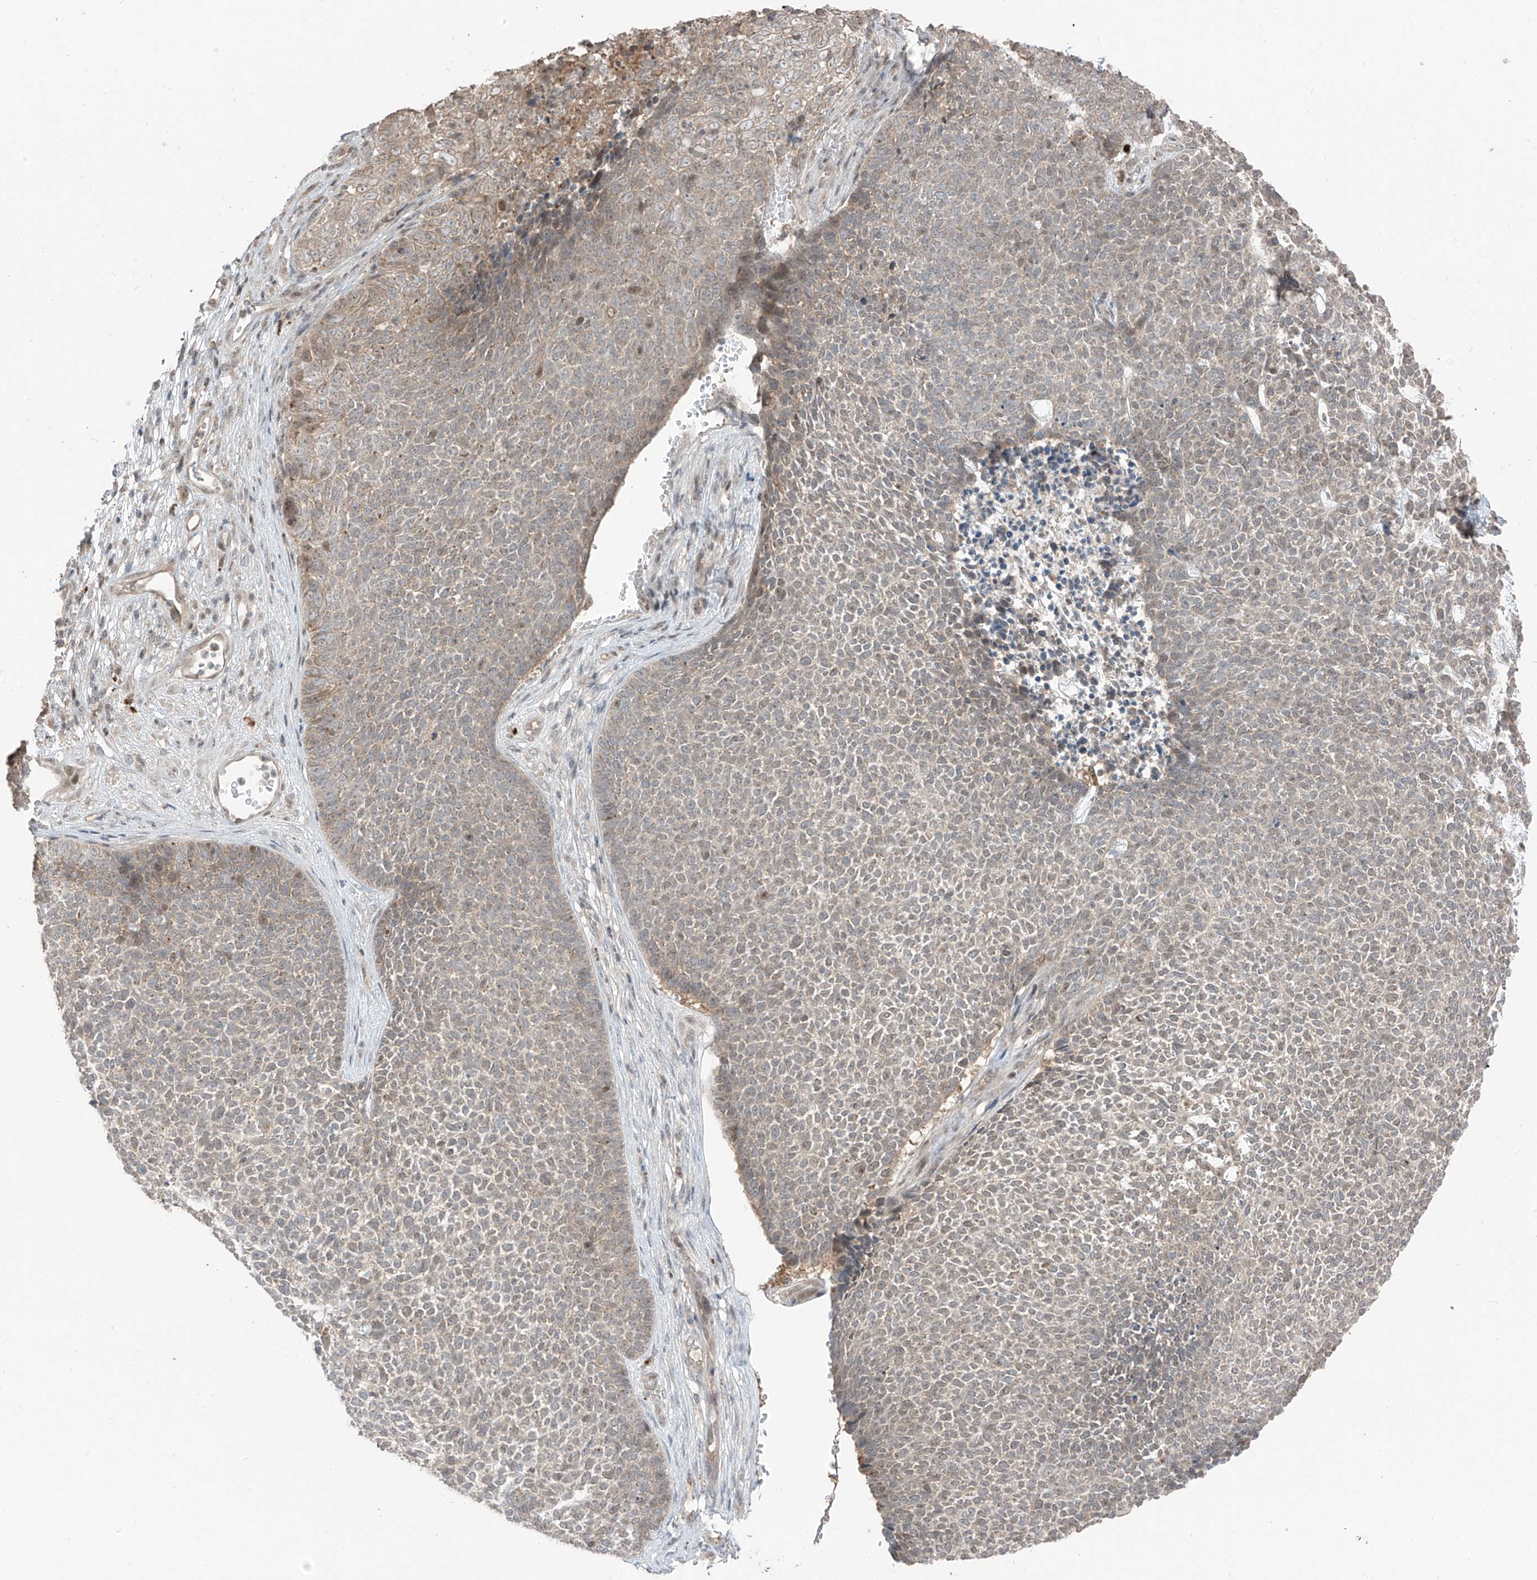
{"staining": {"intensity": "weak", "quantity": "<25%", "location": "cytoplasmic/membranous"}, "tissue": "skin cancer", "cell_type": "Tumor cells", "image_type": "cancer", "snomed": [{"axis": "morphology", "description": "Basal cell carcinoma"}, {"axis": "topography", "description": "Skin"}], "caption": "Tumor cells are negative for protein expression in human skin basal cell carcinoma.", "gene": "COLGALT2", "patient": {"sex": "female", "age": 84}}